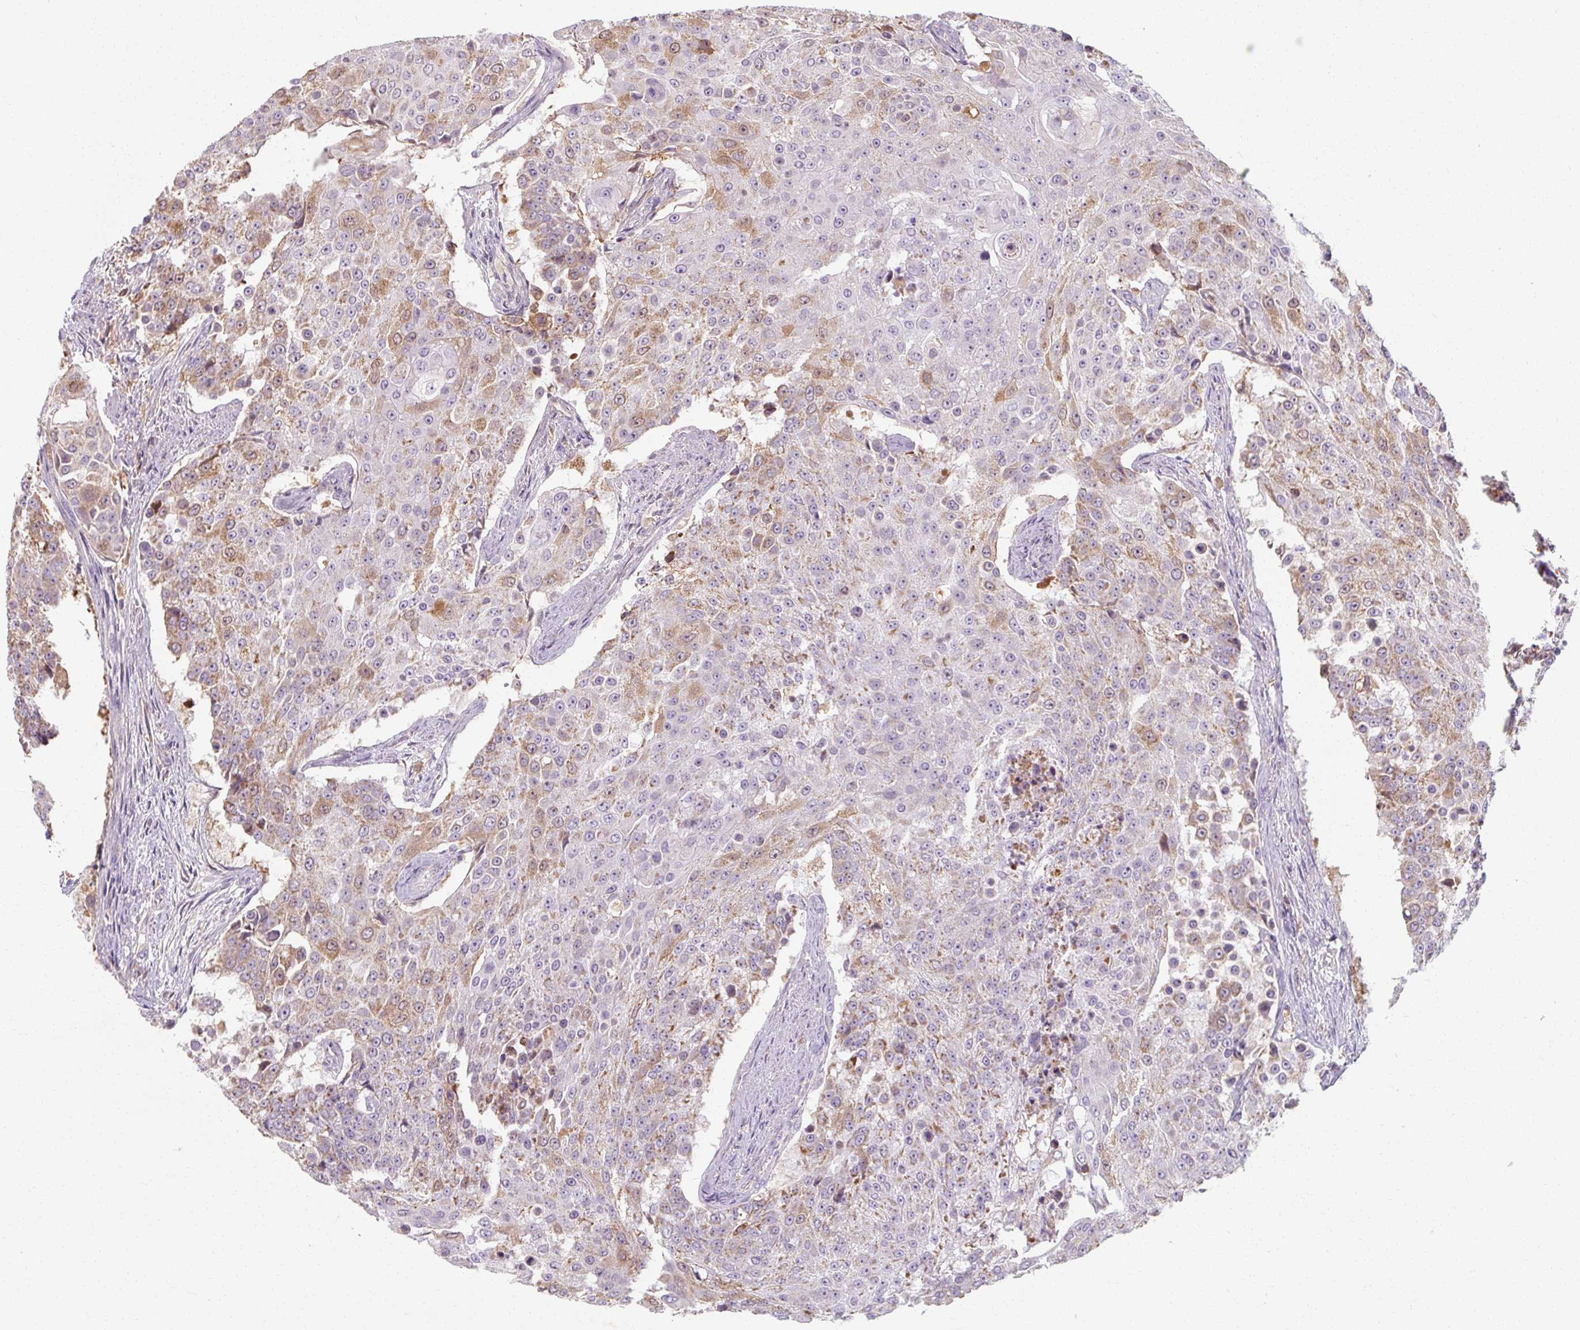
{"staining": {"intensity": "moderate", "quantity": "<25%", "location": "cytoplasmic/membranous"}, "tissue": "urothelial cancer", "cell_type": "Tumor cells", "image_type": "cancer", "snomed": [{"axis": "morphology", "description": "Urothelial carcinoma, High grade"}, {"axis": "topography", "description": "Urinary bladder"}], "caption": "Urothelial cancer stained with a brown dye shows moderate cytoplasmic/membranous positive positivity in about <25% of tumor cells.", "gene": "TSEN54", "patient": {"sex": "female", "age": 63}}